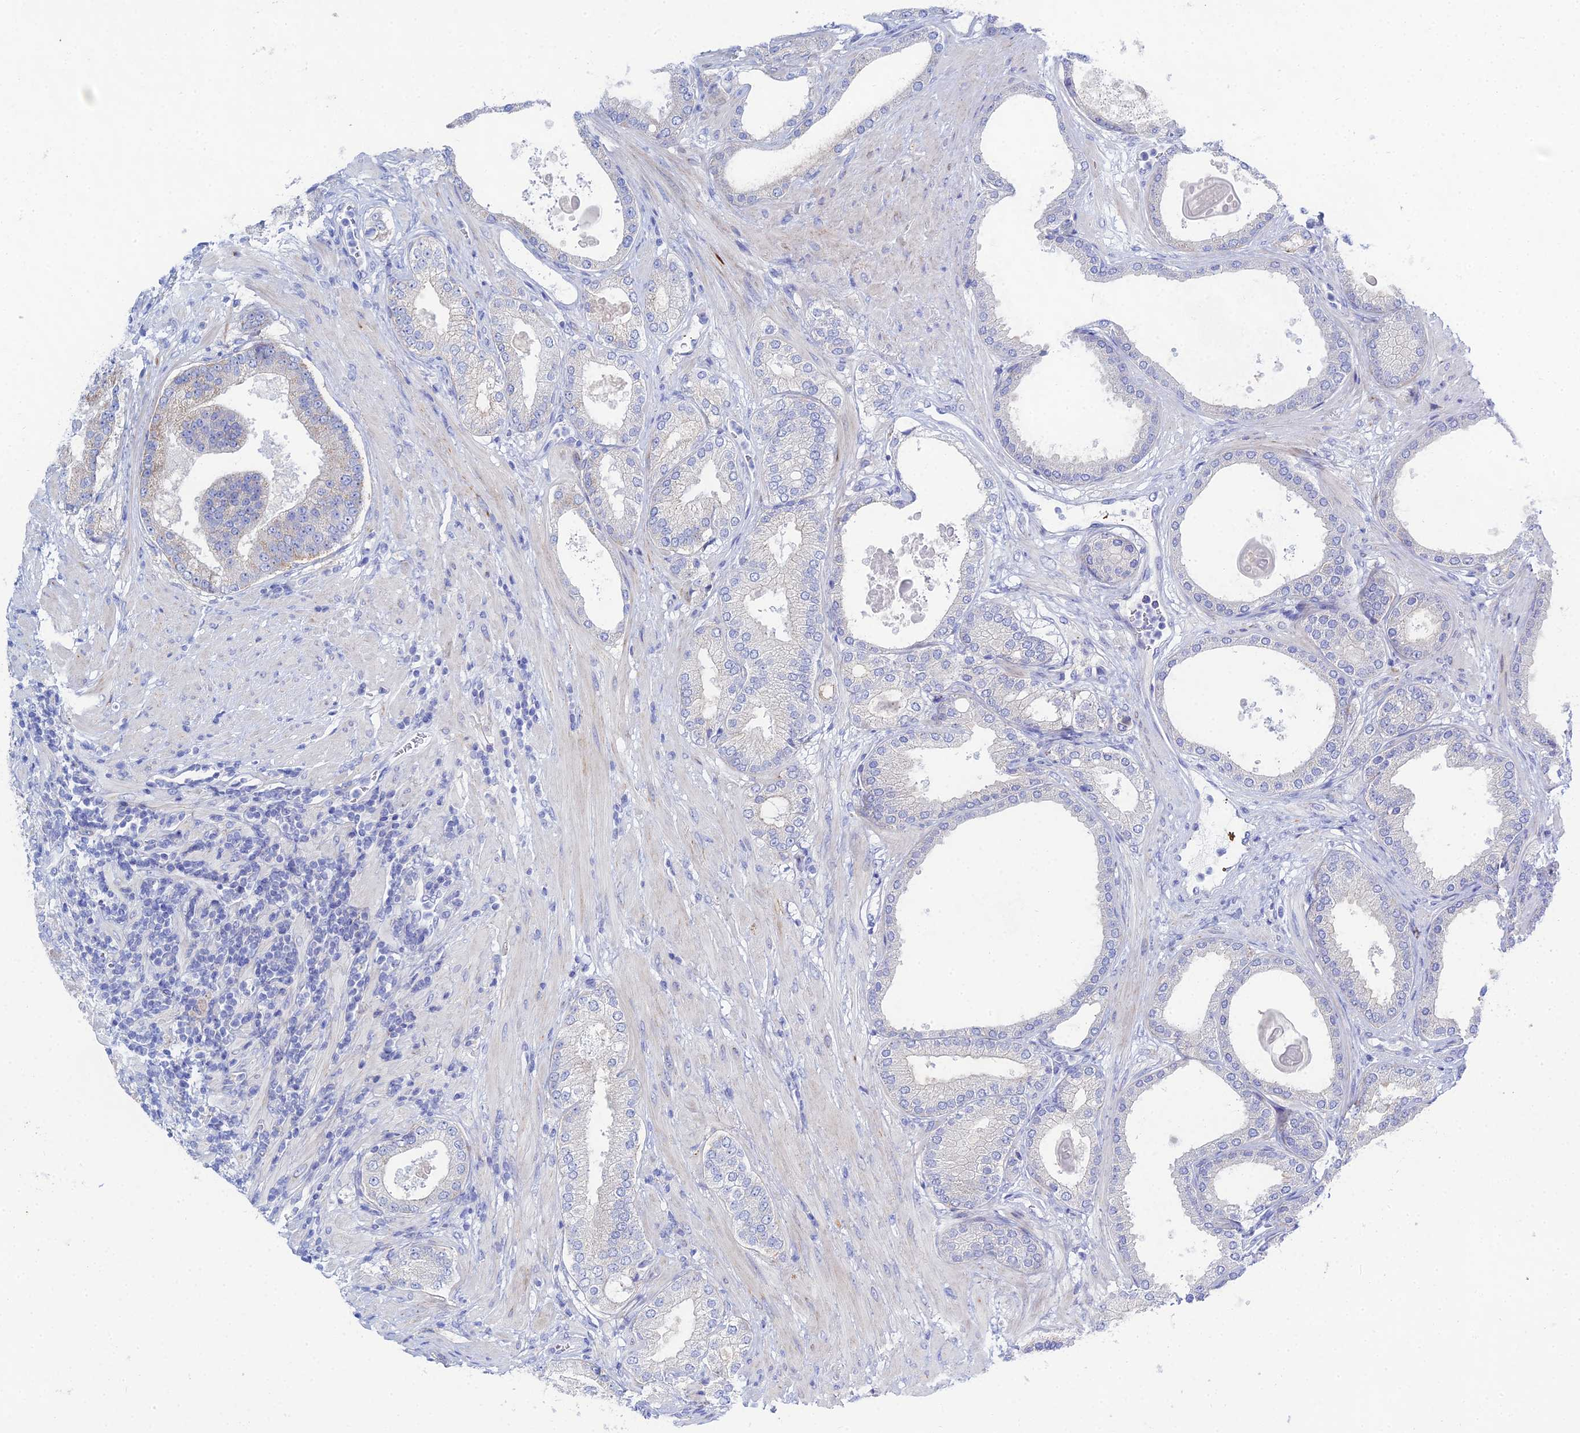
{"staining": {"intensity": "negative", "quantity": "none", "location": "none"}, "tissue": "prostate cancer", "cell_type": "Tumor cells", "image_type": "cancer", "snomed": [{"axis": "morphology", "description": "Adenocarcinoma, Low grade"}, {"axis": "topography", "description": "Prostate"}], "caption": "Immunohistochemistry photomicrograph of prostate adenocarcinoma (low-grade) stained for a protein (brown), which displays no positivity in tumor cells.", "gene": "DHX34", "patient": {"sex": "male", "age": 59}}